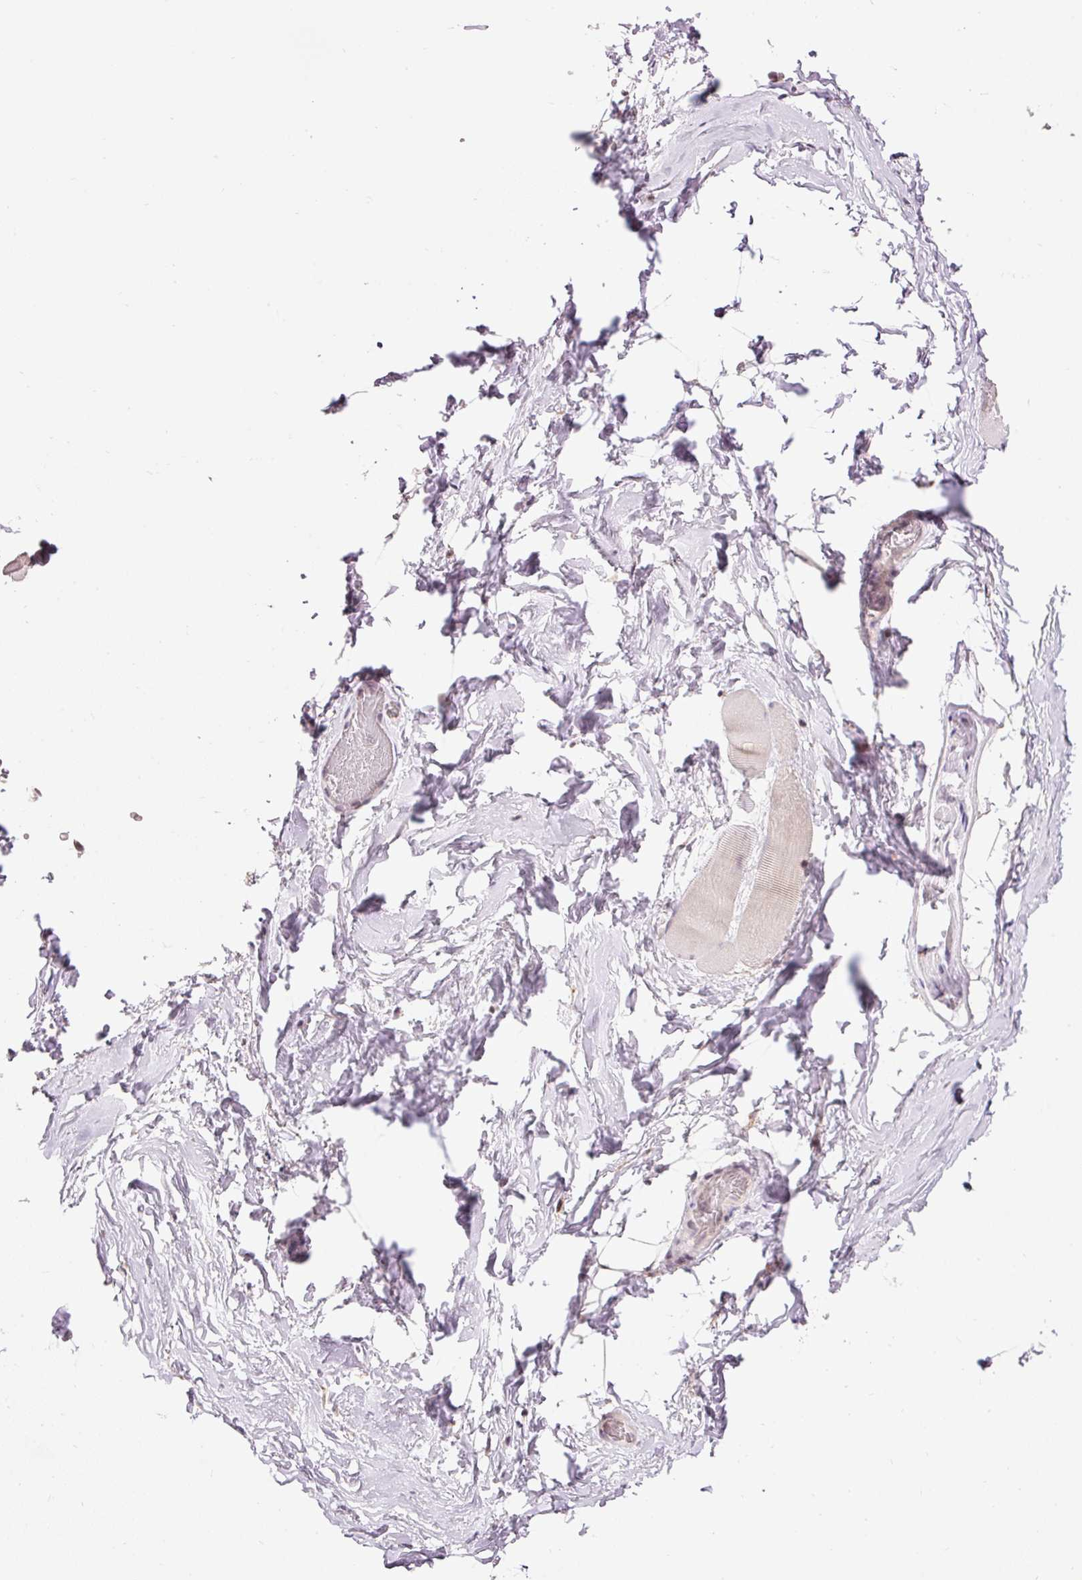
{"staining": {"intensity": "weak", "quantity": "<25%", "location": "cytoplasmic/membranous"}, "tissue": "adipose tissue", "cell_type": "Adipocytes", "image_type": "normal", "snomed": [{"axis": "morphology", "description": "Normal tissue, NOS"}, {"axis": "topography", "description": "Vascular tissue"}, {"axis": "topography", "description": "Peripheral nerve tissue"}], "caption": "Benign adipose tissue was stained to show a protein in brown. There is no significant positivity in adipocytes. (Stains: DAB (3,3'-diaminobenzidine) IHC with hematoxylin counter stain, Microscopy: brightfield microscopy at high magnification).", "gene": "ABHD11", "patient": {"sex": "male", "age": 41}}